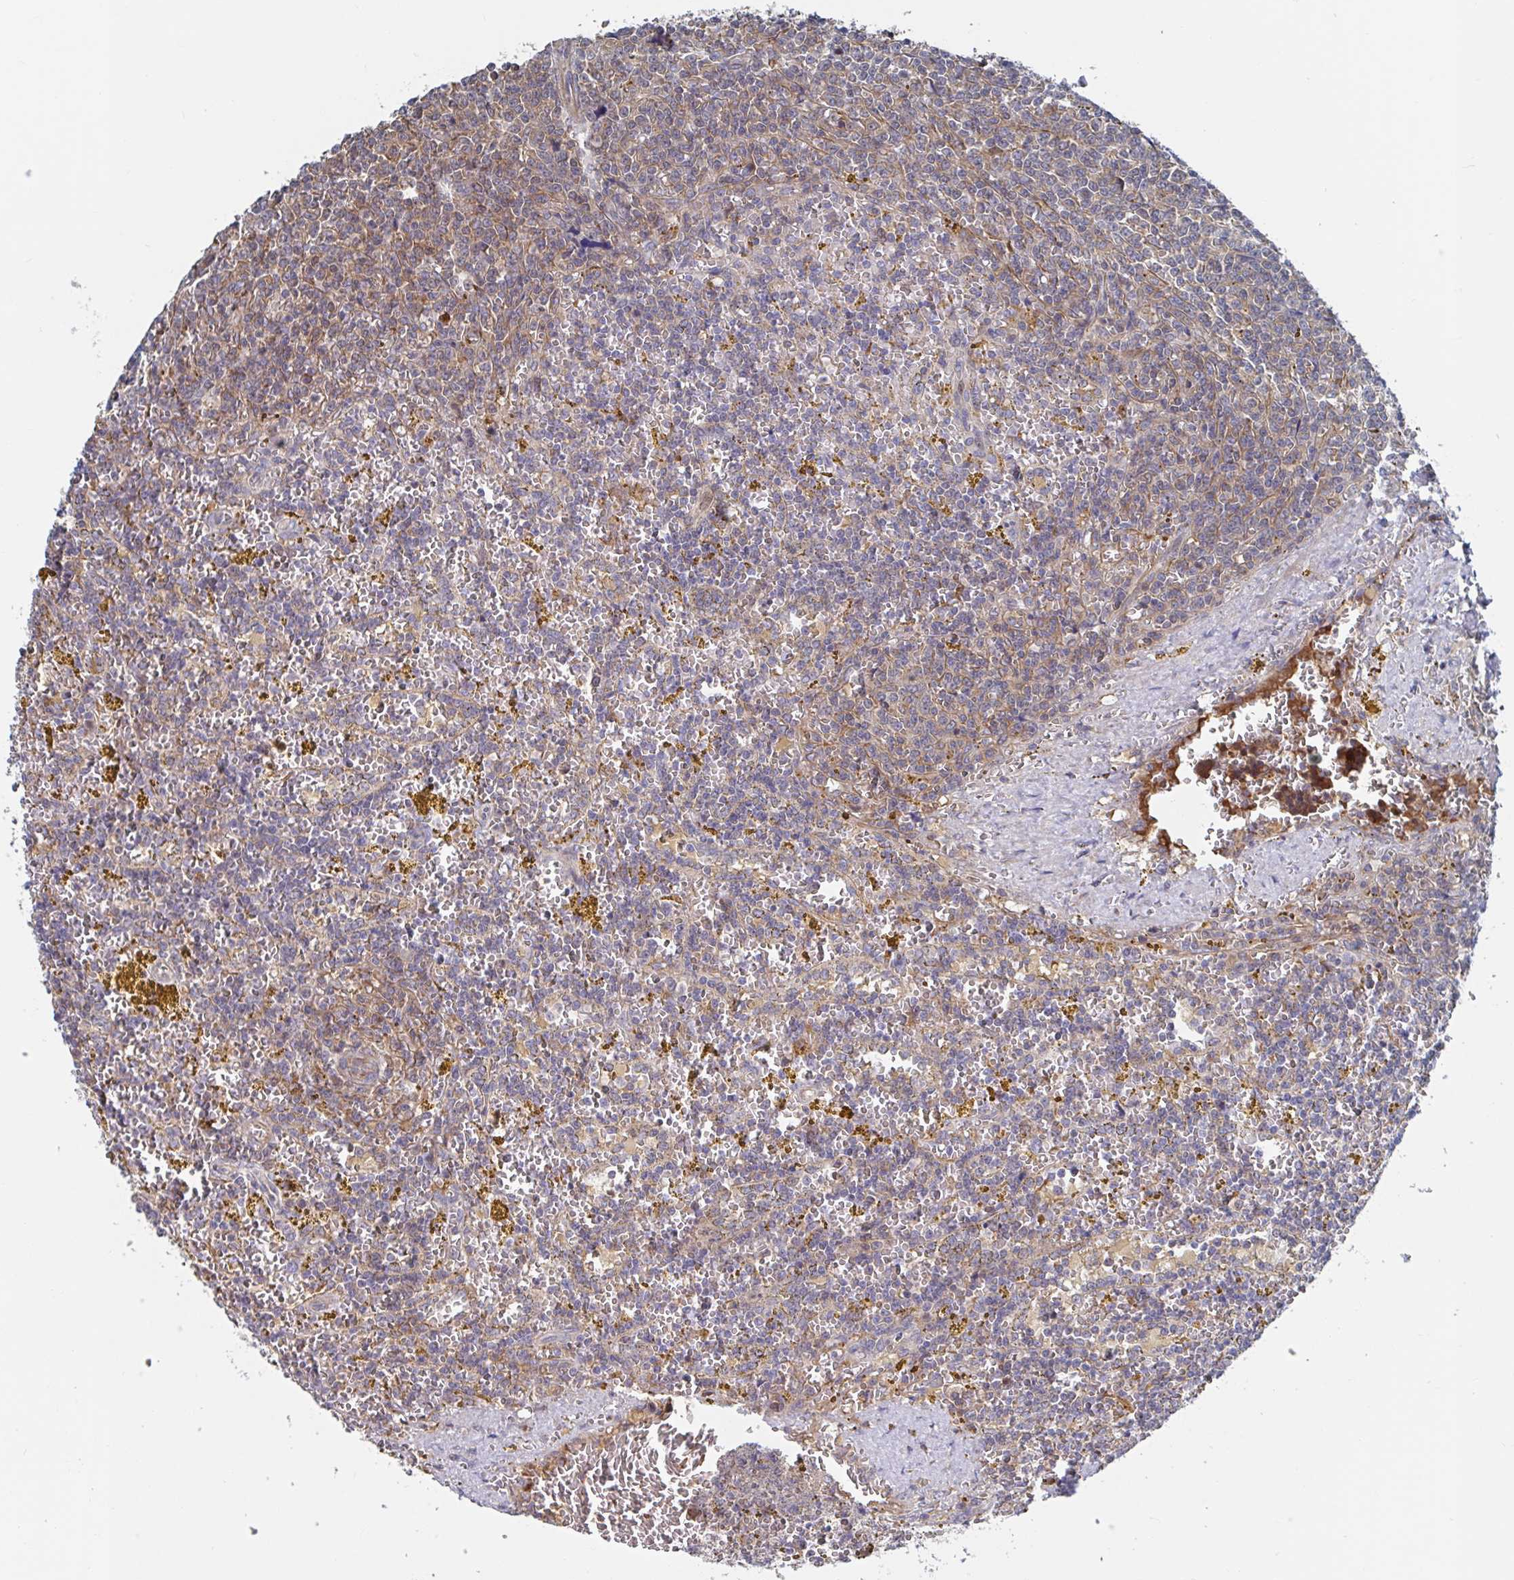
{"staining": {"intensity": "negative", "quantity": "none", "location": "none"}, "tissue": "lymphoma", "cell_type": "Tumor cells", "image_type": "cancer", "snomed": [{"axis": "morphology", "description": "Malignant lymphoma, non-Hodgkin's type, Low grade"}, {"axis": "topography", "description": "Spleen"}, {"axis": "topography", "description": "Lymph node"}], "caption": "This photomicrograph is of low-grade malignant lymphoma, non-Hodgkin's type stained with IHC to label a protein in brown with the nuclei are counter-stained blue. There is no positivity in tumor cells.", "gene": "DHRS12", "patient": {"sex": "female", "age": 66}}